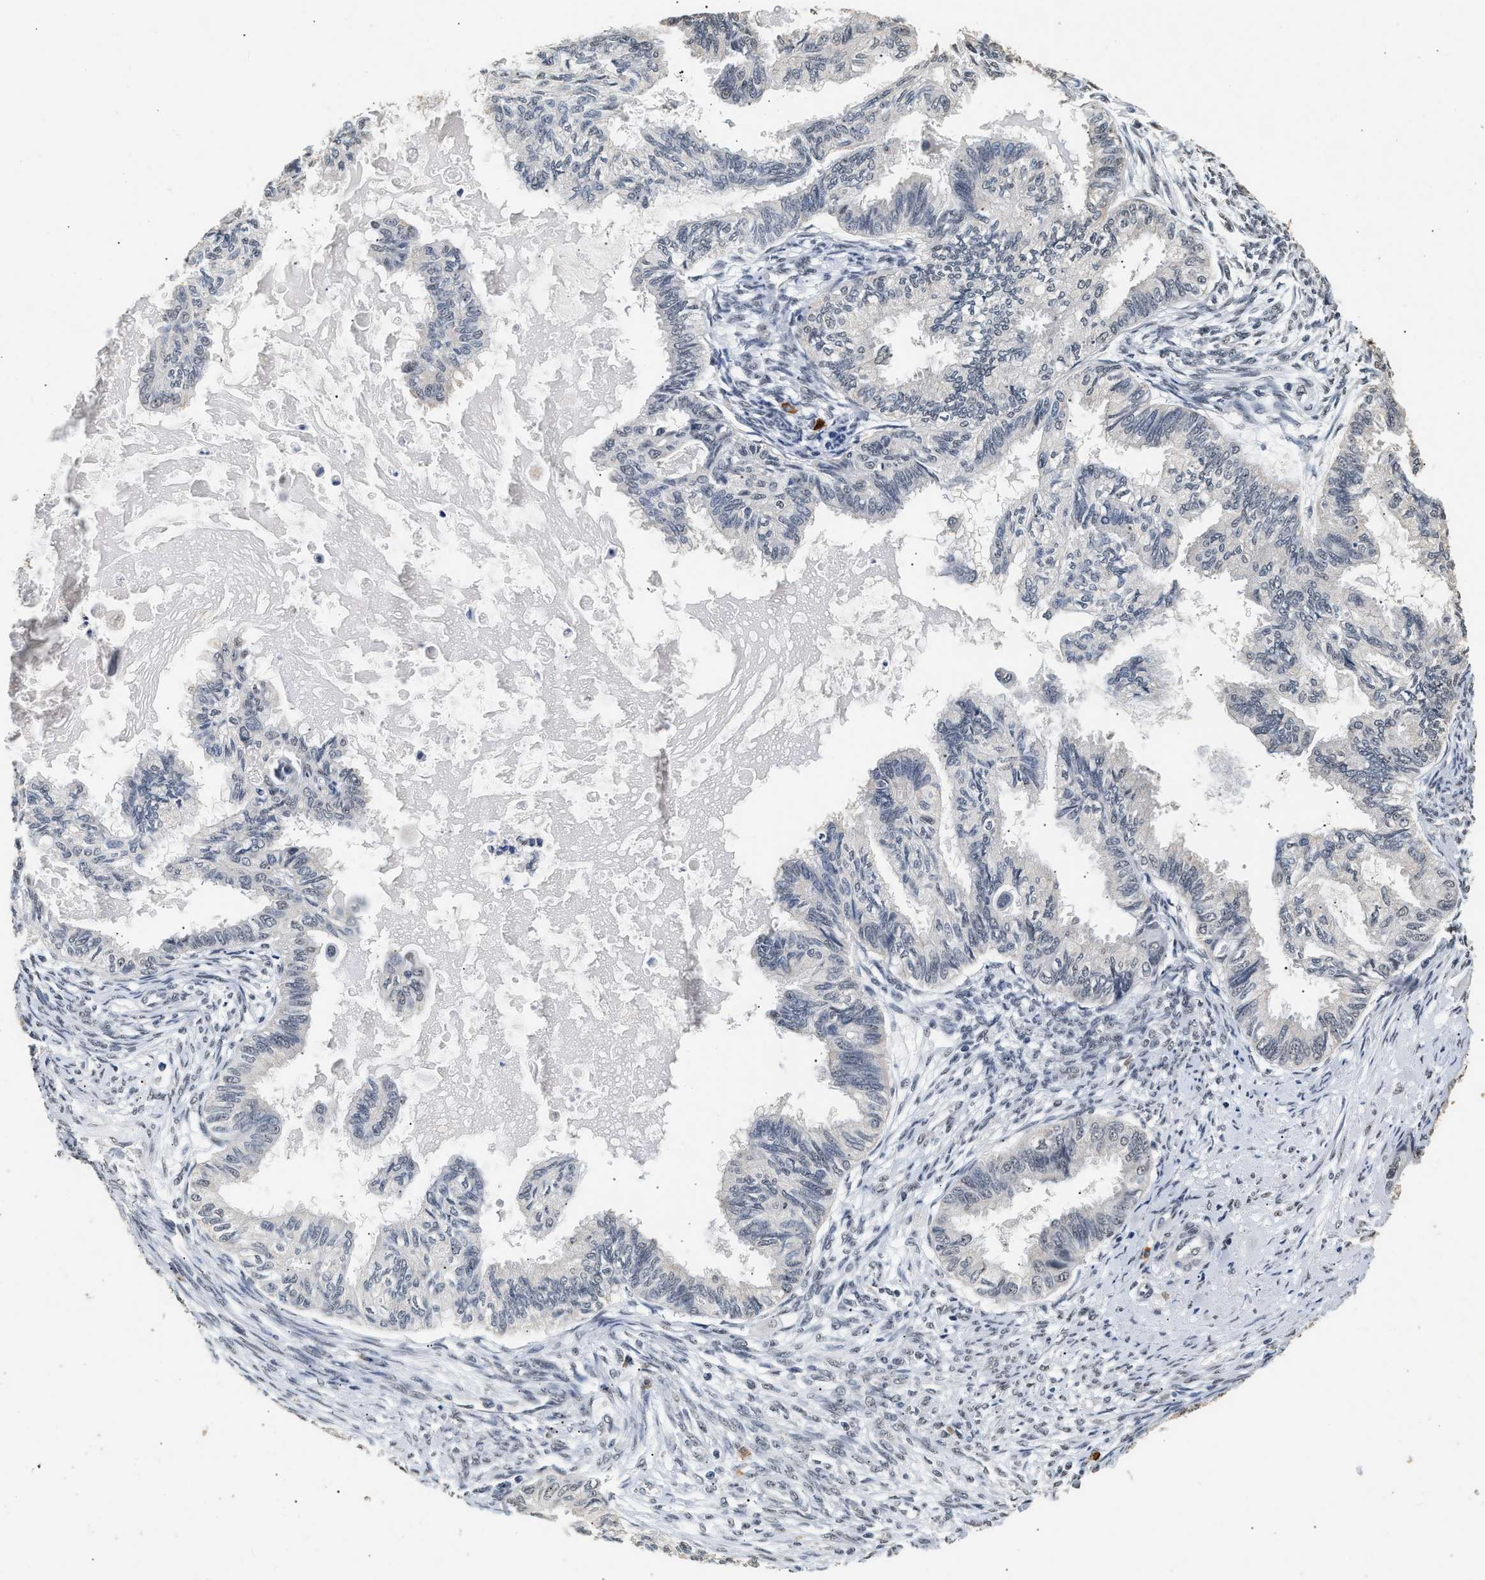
{"staining": {"intensity": "negative", "quantity": "none", "location": "none"}, "tissue": "cervical cancer", "cell_type": "Tumor cells", "image_type": "cancer", "snomed": [{"axis": "morphology", "description": "Normal tissue, NOS"}, {"axis": "morphology", "description": "Adenocarcinoma, NOS"}, {"axis": "topography", "description": "Cervix"}, {"axis": "topography", "description": "Endometrium"}], "caption": "Tumor cells are negative for protein expression in human adenocarcinoma (cervical).", "gene": "THOC1", "patient": {"sex": "female", "age": 86}}